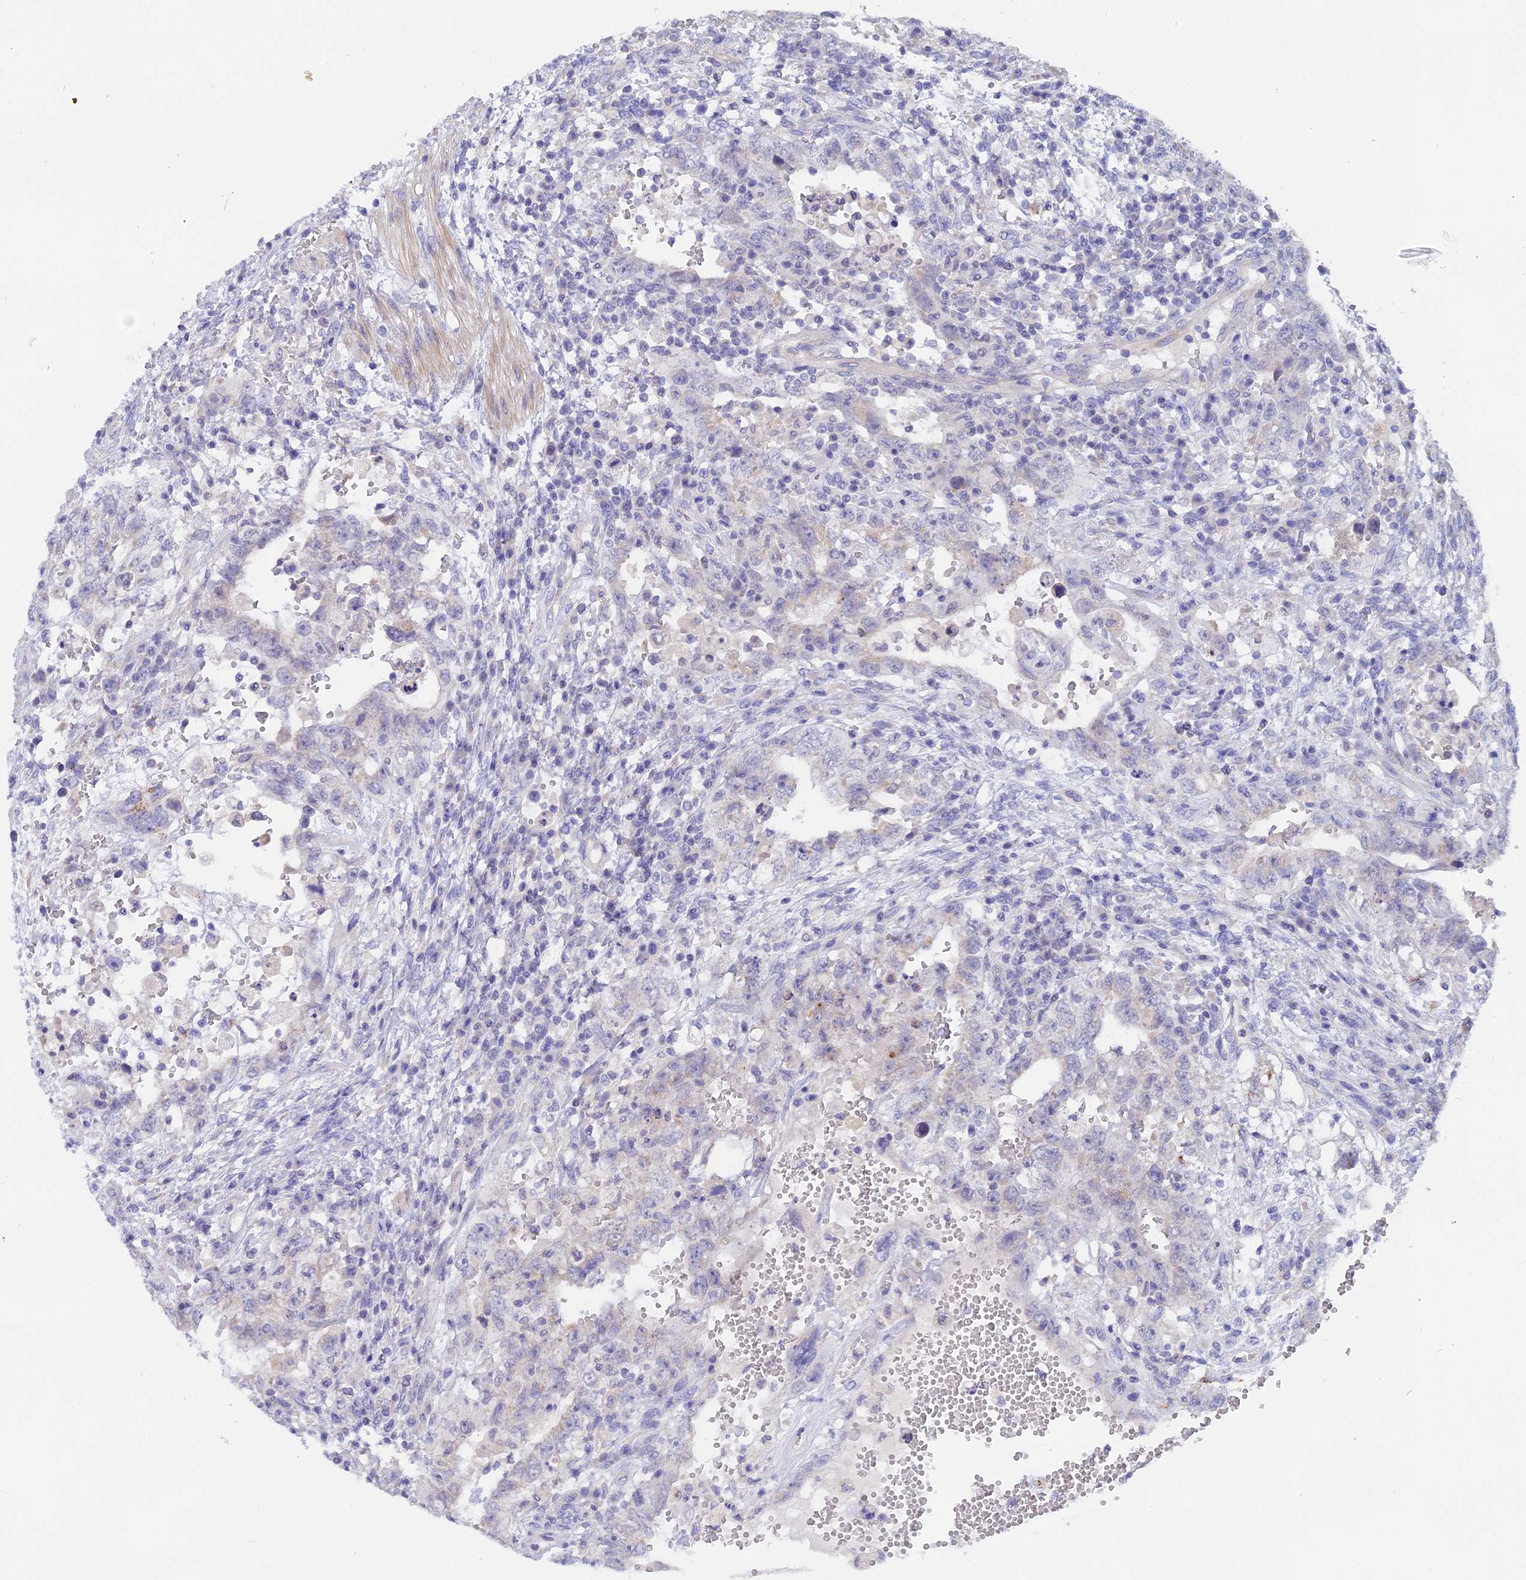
{"staining": {"intensity": "negative", "quantity": "none", "location": "none"}, "tissue": "testis cancer", "cell_type": "Tumor cells", "image_type": "cancer", "snomed": [{"axis": "morphology", "description": "Carcinoma, Embryonal, NOS"}, {"axis": "topography", "description": "Testis"}], "caption": "Tumor cells show no significant positivity in testis cancer (embryonal carcinoma).", "gene": "GLB1L", "patient": {"sex": "male", "age": 26}}